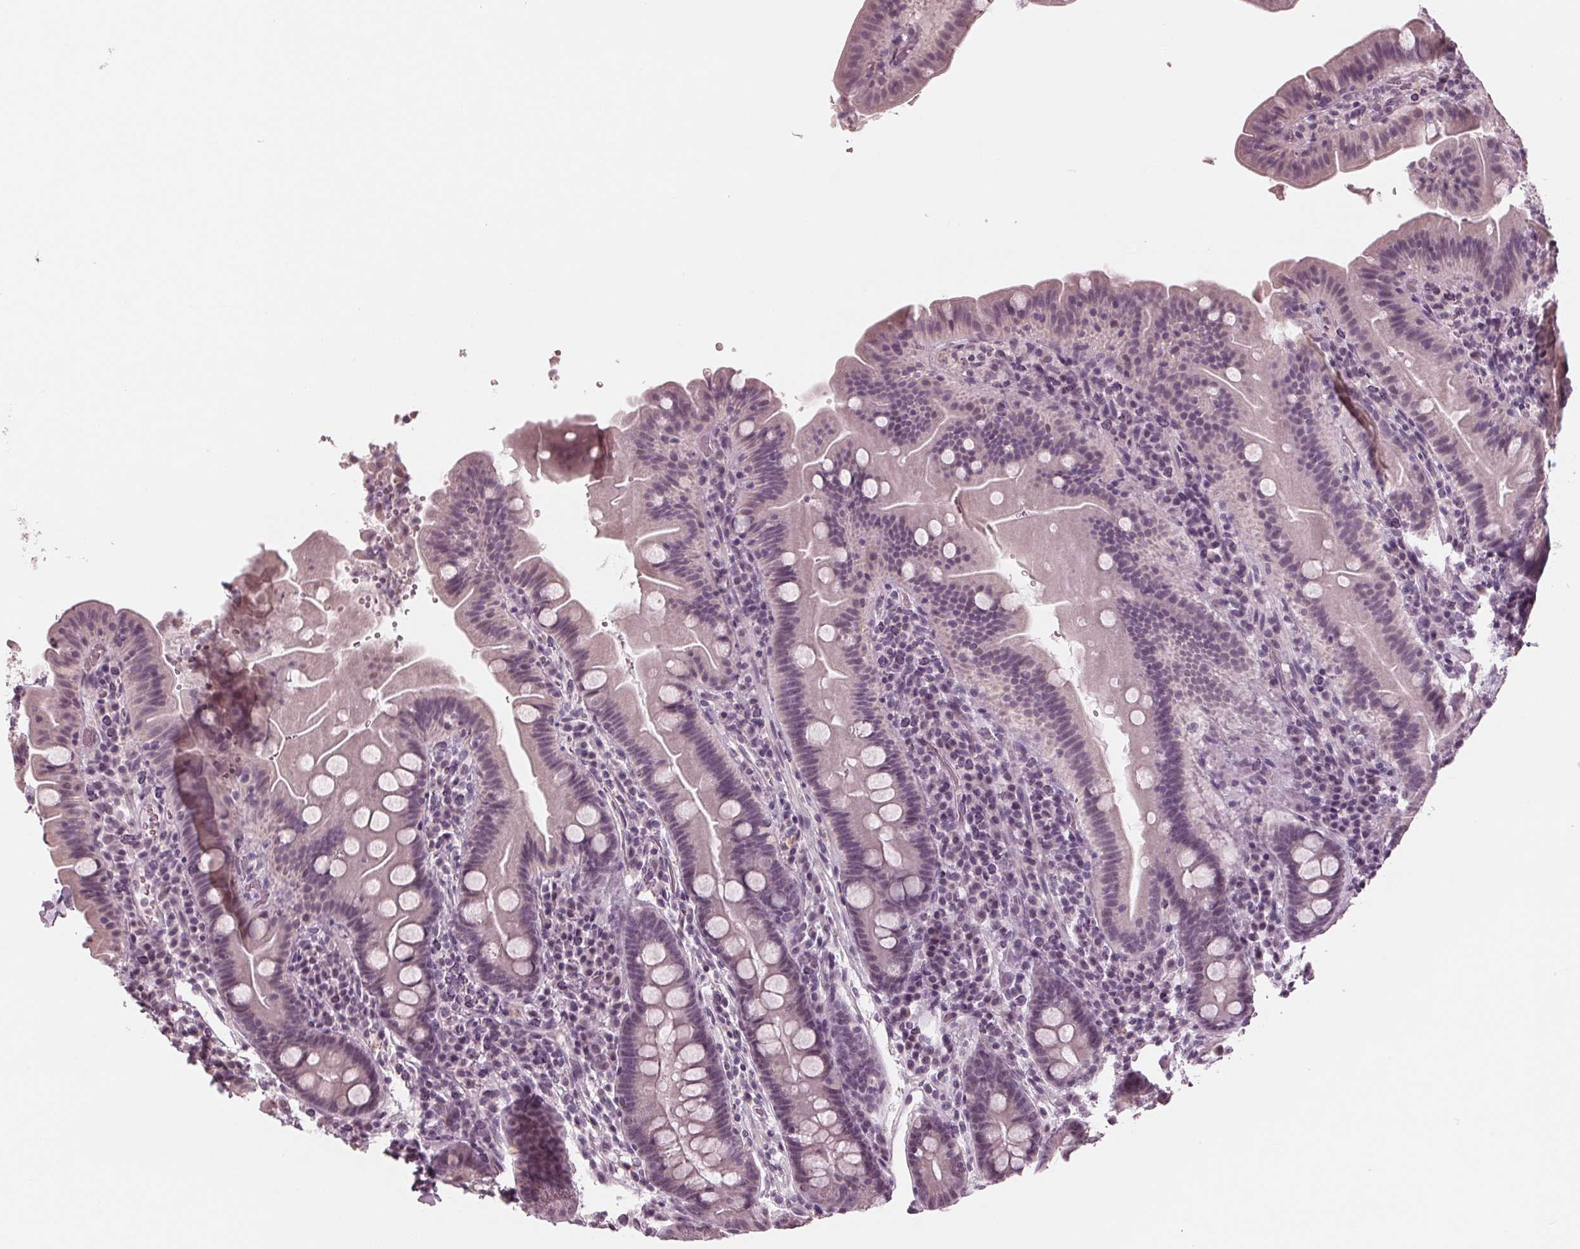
{"staining": {"intensity": "negative", "quantity": "none", "location": "none"}, "tissue": "small intestine", "cell_type": "Glandular cells", "image_type": "normal", "snomed": [{"axis": "morphology", "description": "Normal tissue, NOS"}, {"axis": "topography", "description": "Small intestine"}], "caption": "The micrograph displays no significant expression in glandular cells of small intestine.", "gene": "ADPRHL1", "patient": {"sex": "male", "age": 26}}